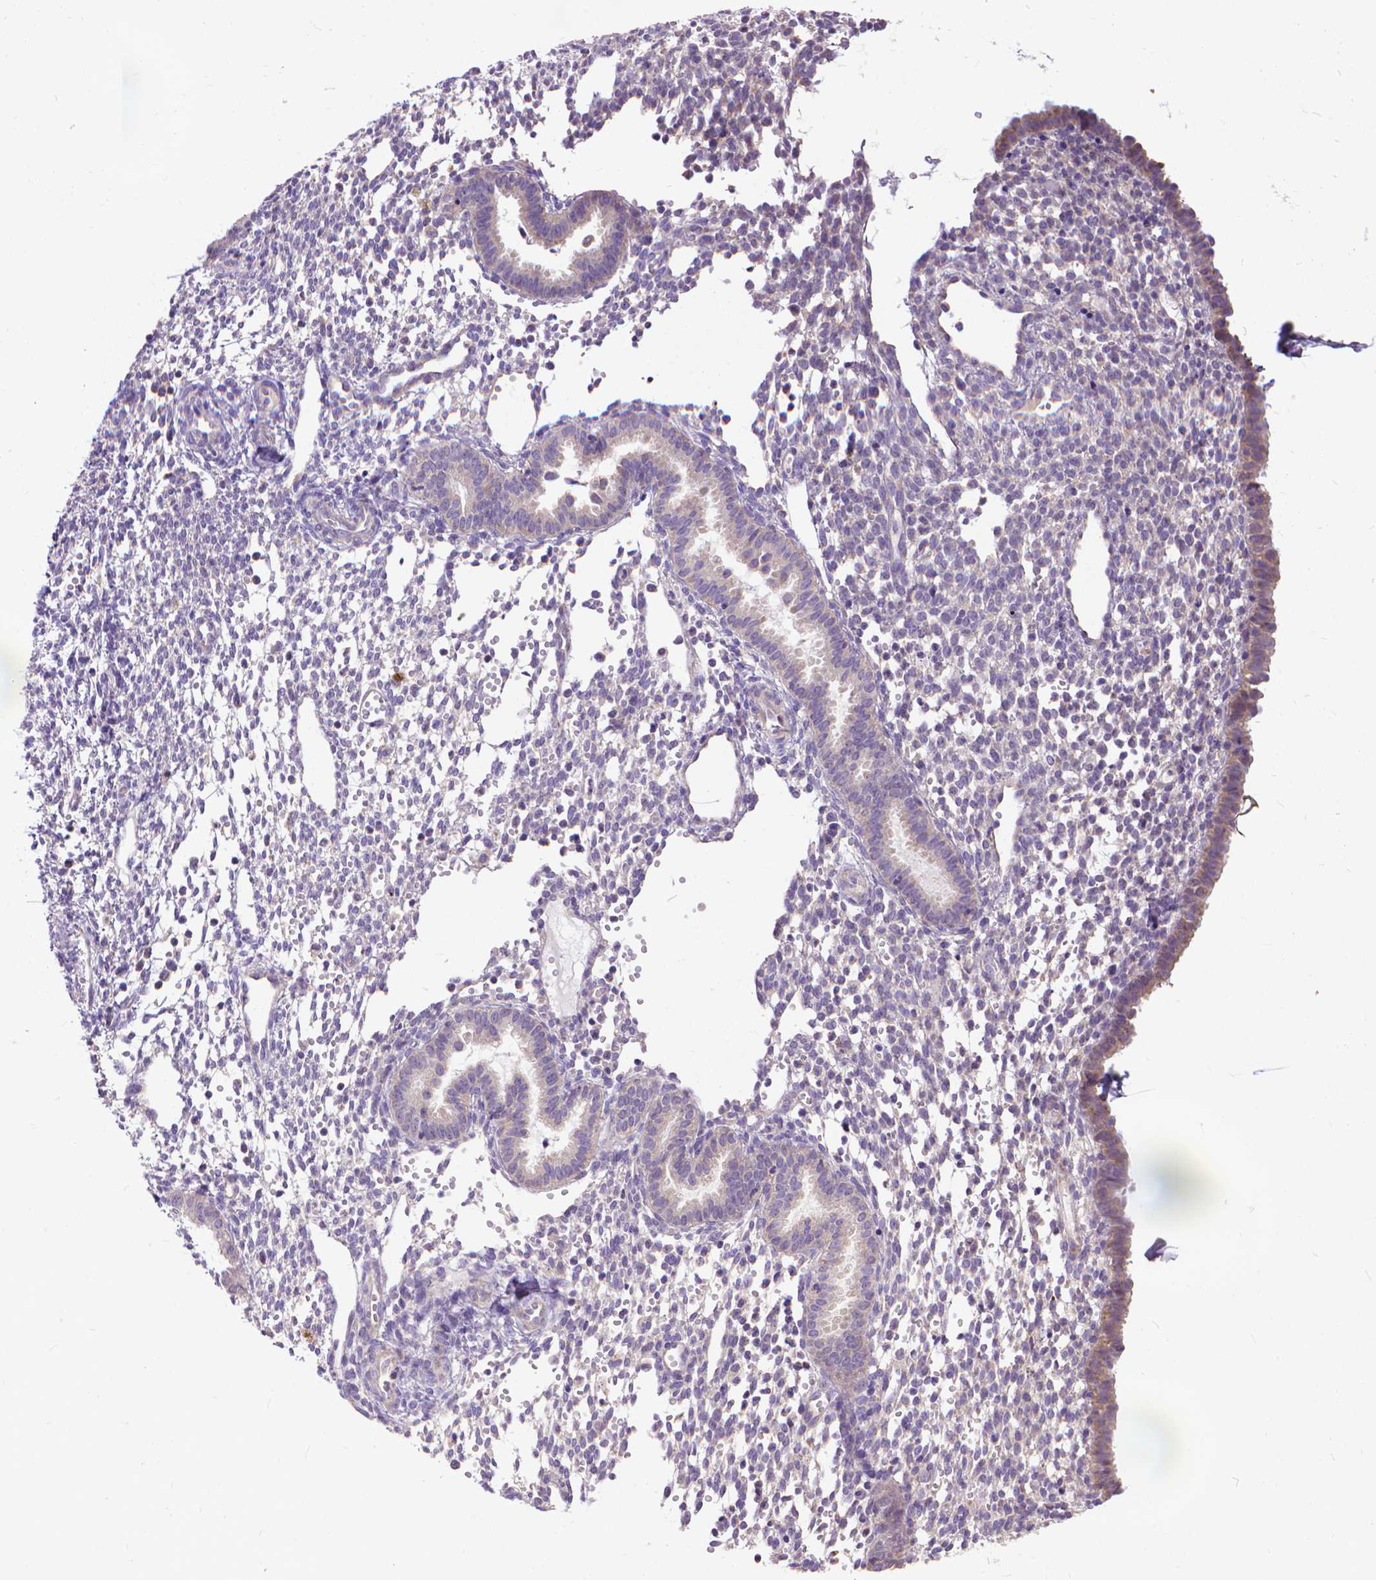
{"staining": {"intensity": "negative", "quantity": "none", "location": "none"}, "tissue": "endometrium", "cell_type": "Cells in endometrial stroma", "image_type": "normal", "snomed": [{"axis": "morphology", "description": "Normal tissue, NOS"}, {"axis": "topography", "description": "Endometrium"}], "caption": "This is an IHC histopathology image of normal endometrium. There is no expression in cells in endometrial stroma.", "gene": "SYN1", "patient": {"sex": "female", "age": 36}}